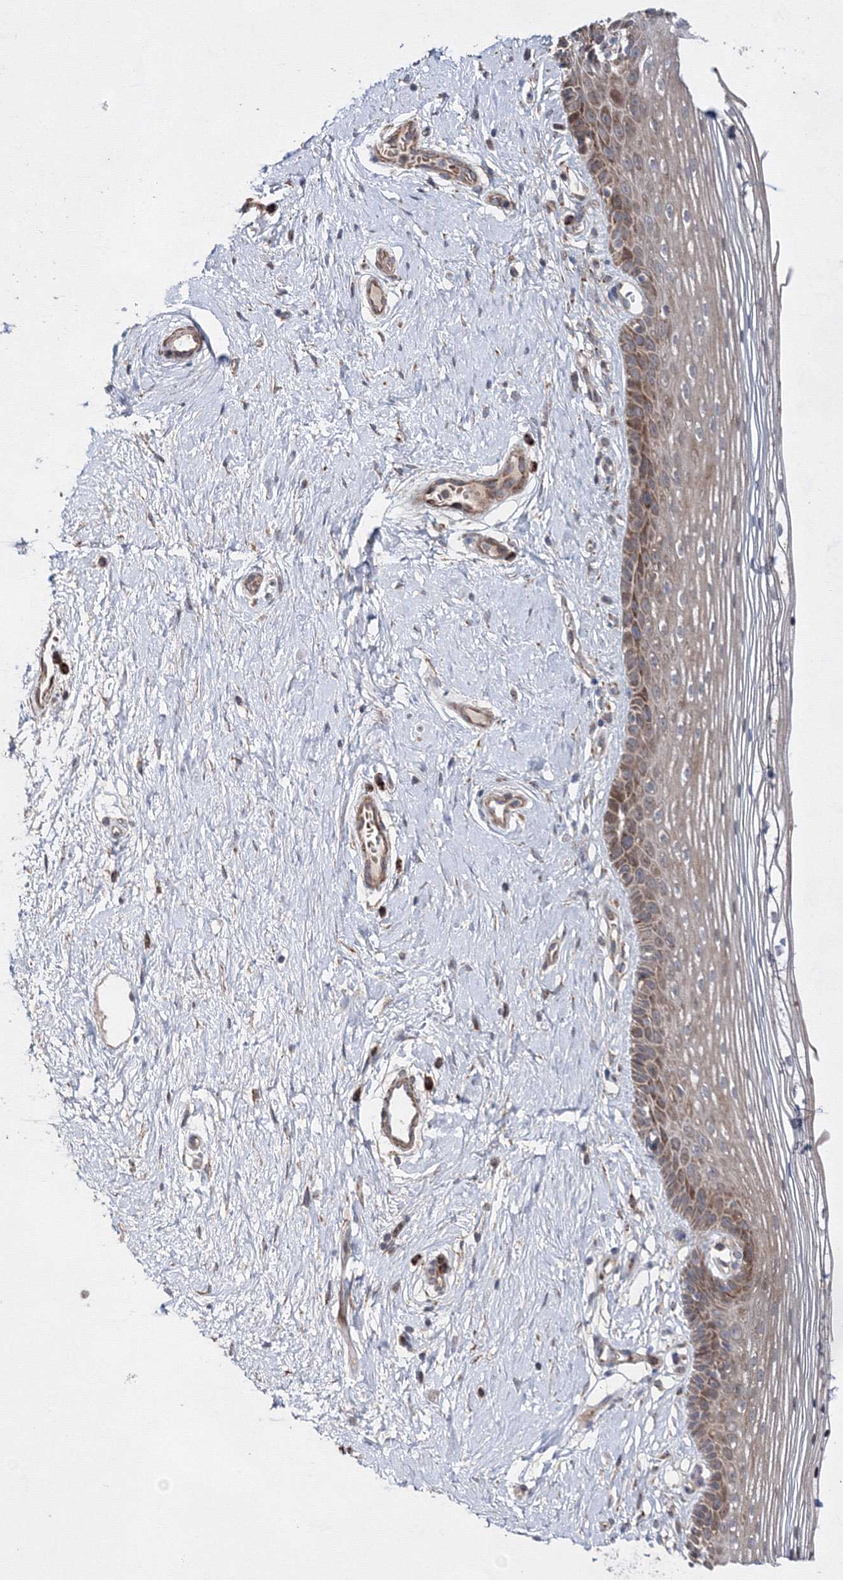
{"staining": {"intensity": "moderate", "quantity": "<25%", "location": "cytoplasmic/membranous"}, "tissue": "vagina", "cell_type": "Squamous epithelial cells", "image_type": "normal", "snomed": [{"axis": "morphology", "description": "Normal tissue, NOS"}, {"axis": "topography", "description": "Vagina"}], "caption": "This is a photomicrograph of immunohistochemistry staining of normal vagina, which shows moderate expression in the cytoplasmic/membranous of squamous epithelial cells.", "gene": "GFM1", "patient": {"sex": "female", "age": 46}}